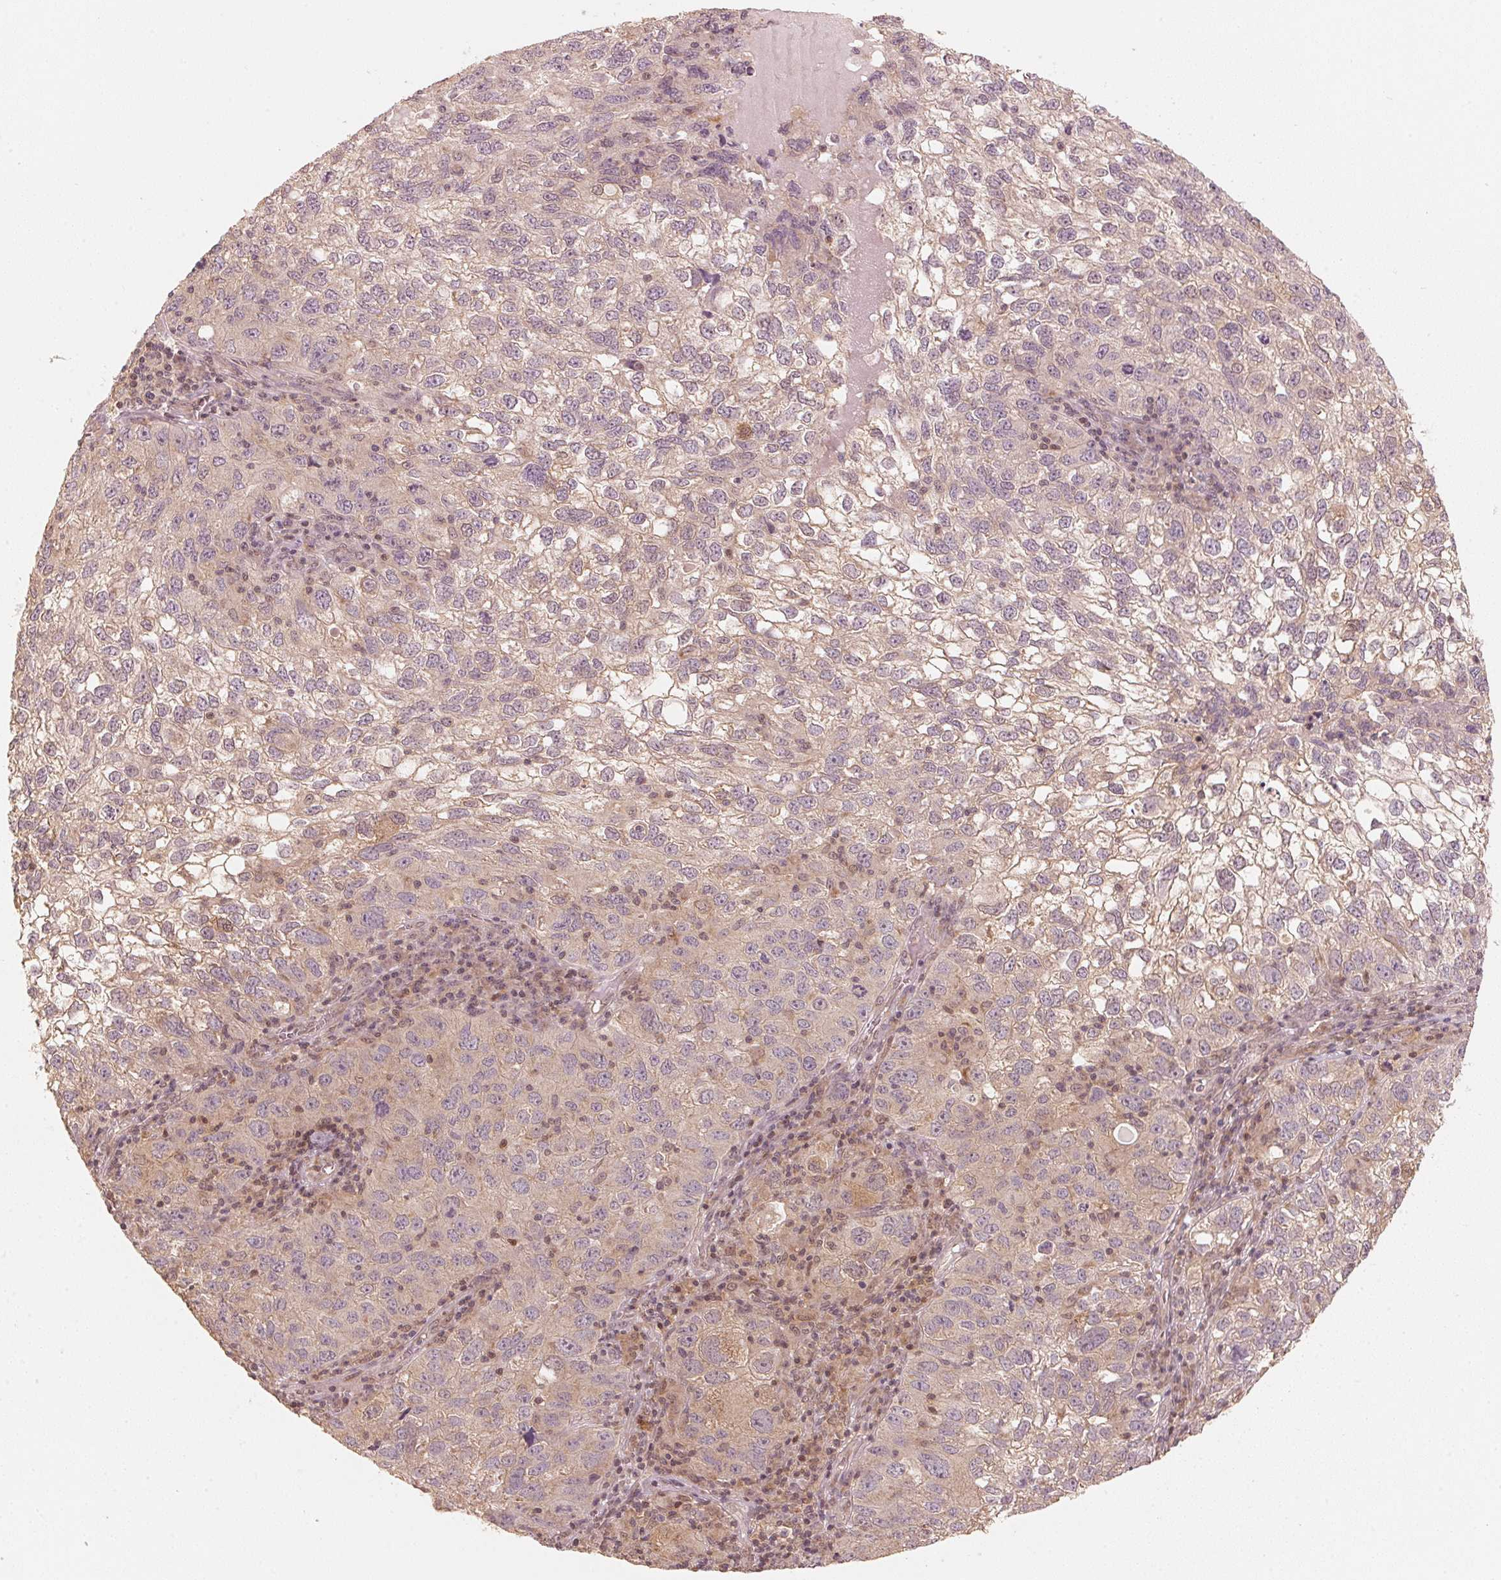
{"staining": {"intensity": "weak", "quantity": "<25%", "location": "cytoplasmic/membranous"}, "tissue": "cervical cancer", "cell_type": "Tumor cells", "image_type": "cancer", "snomed": [{"axis": "morphology", "description": "Squamous cell carcinoma, NOS"}, {"axis": "topography", "description": "Cervix"}], "caption": "This is an immunohistochemistry (IHC) image of squamous cell carcinoma (cervical). There is no staining in tumor cells.", "gene": "C2orf73", "patient": {"sex": "female", "age": 55}}